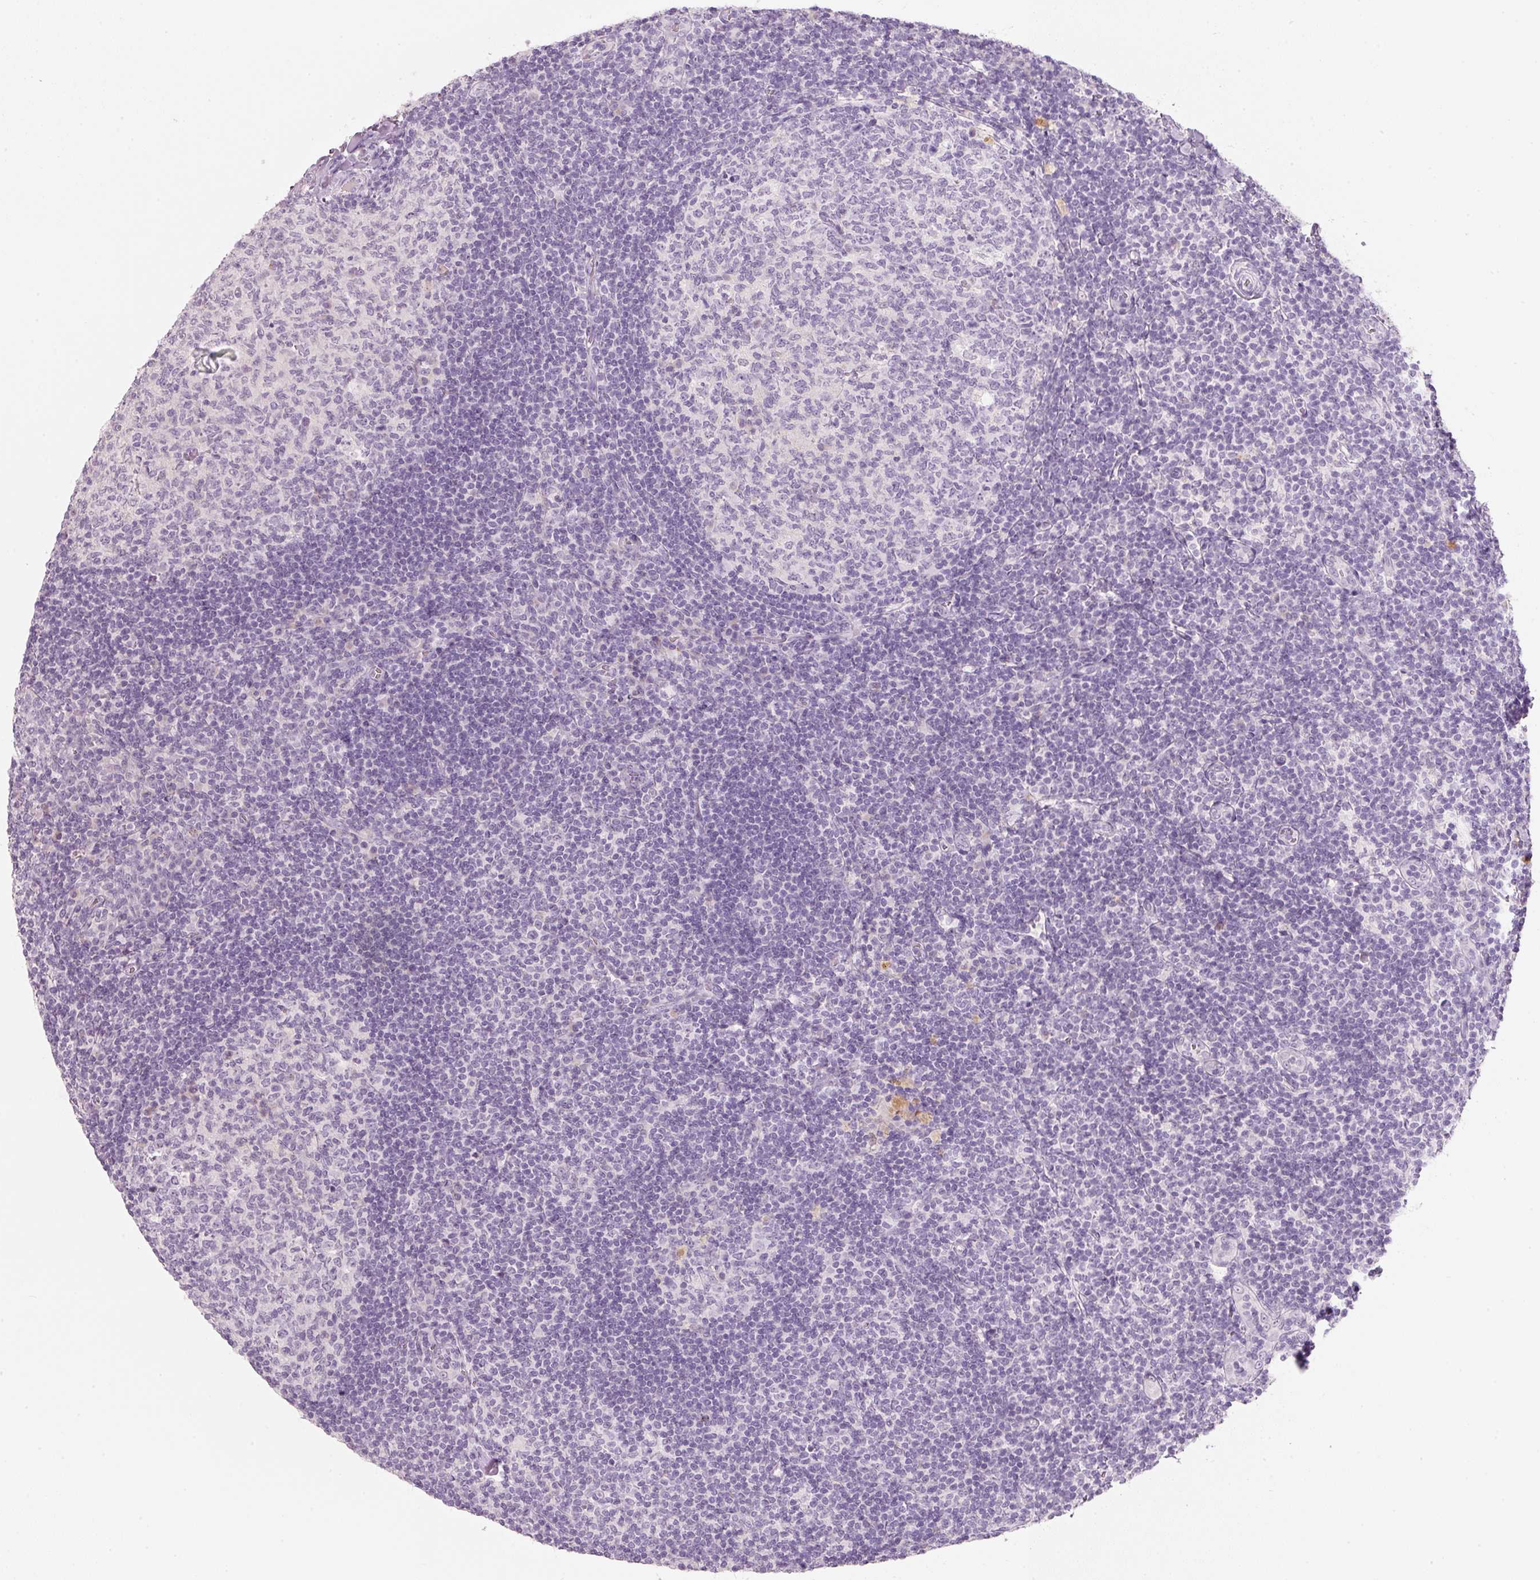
{"staining": {"intensity": "negative", "quantity": "none", "location": "none"}, "tissue": "tonsil", "cell_type": "Germinal center cells", "image_type": "normal", "snomed": [{"axis": "morphology", "description": "Normal tissue, NOS"}, {"axis": "topography", "description": "Tonsil"}], "caption": "Micrograph shows no protein positivity in germinal center cells of unremarkable tonsil.", "gene": "ENSG00000206549", "patient": {"sex": "male", "age": 17}}